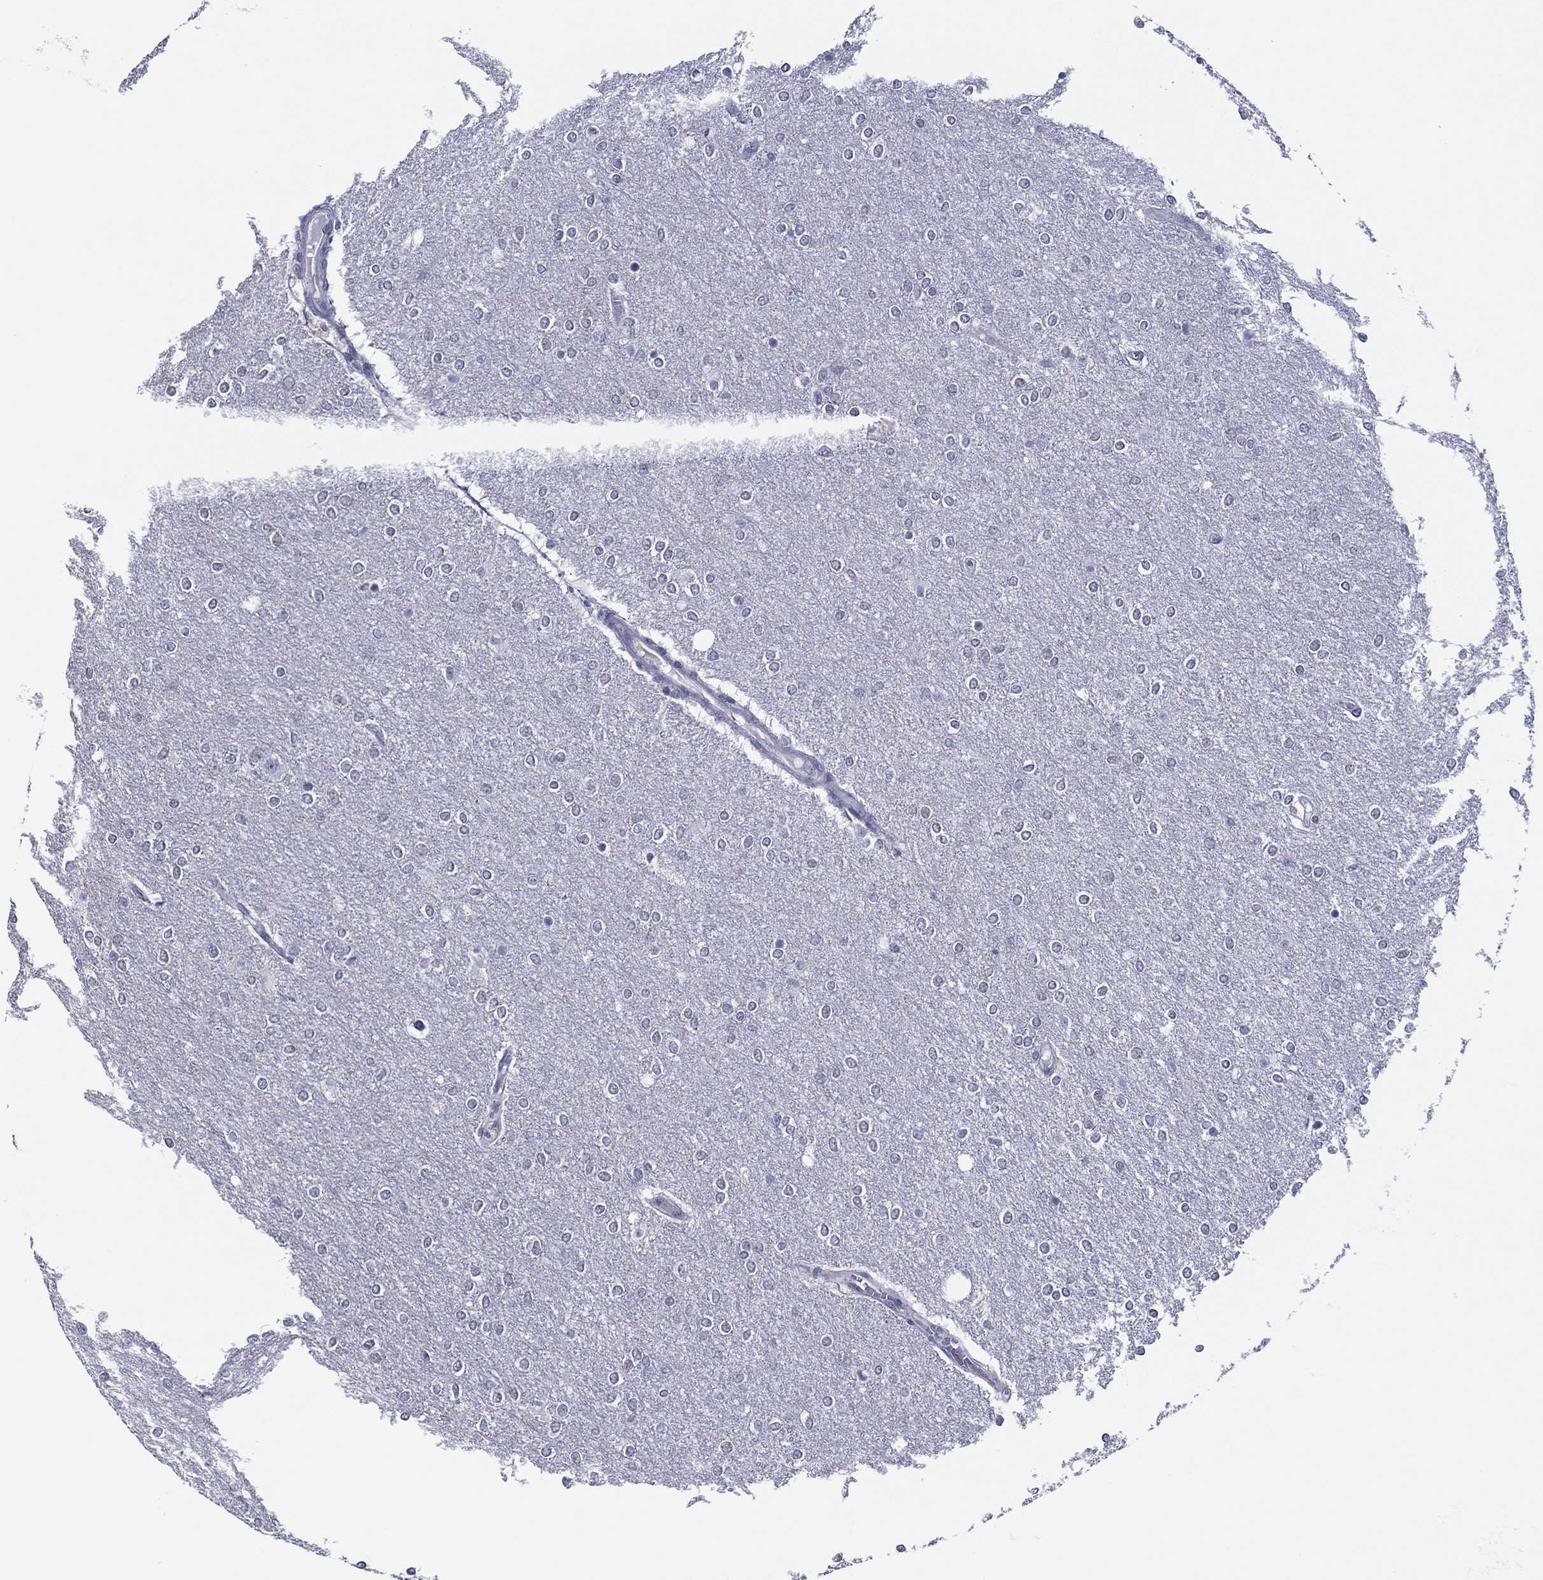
{"staining": {"intensity": "negative", "quantity": "none", "location": "none"}, "tissue": "glioma", "cell_type": "Tumor cells", "image_type": "cancer", "snomed": [{"axis": "morphology", "description": "Glioma, malignant, High grade"}, {"axis": "topography", "description": "Brain"}], "caption": "Photomicrograph shows no protein positivity in tumor cells of malignant glioma (high-grade) tissue.", "gene": "TRIM31", "patient": {"sex": "female", "age": 61}}